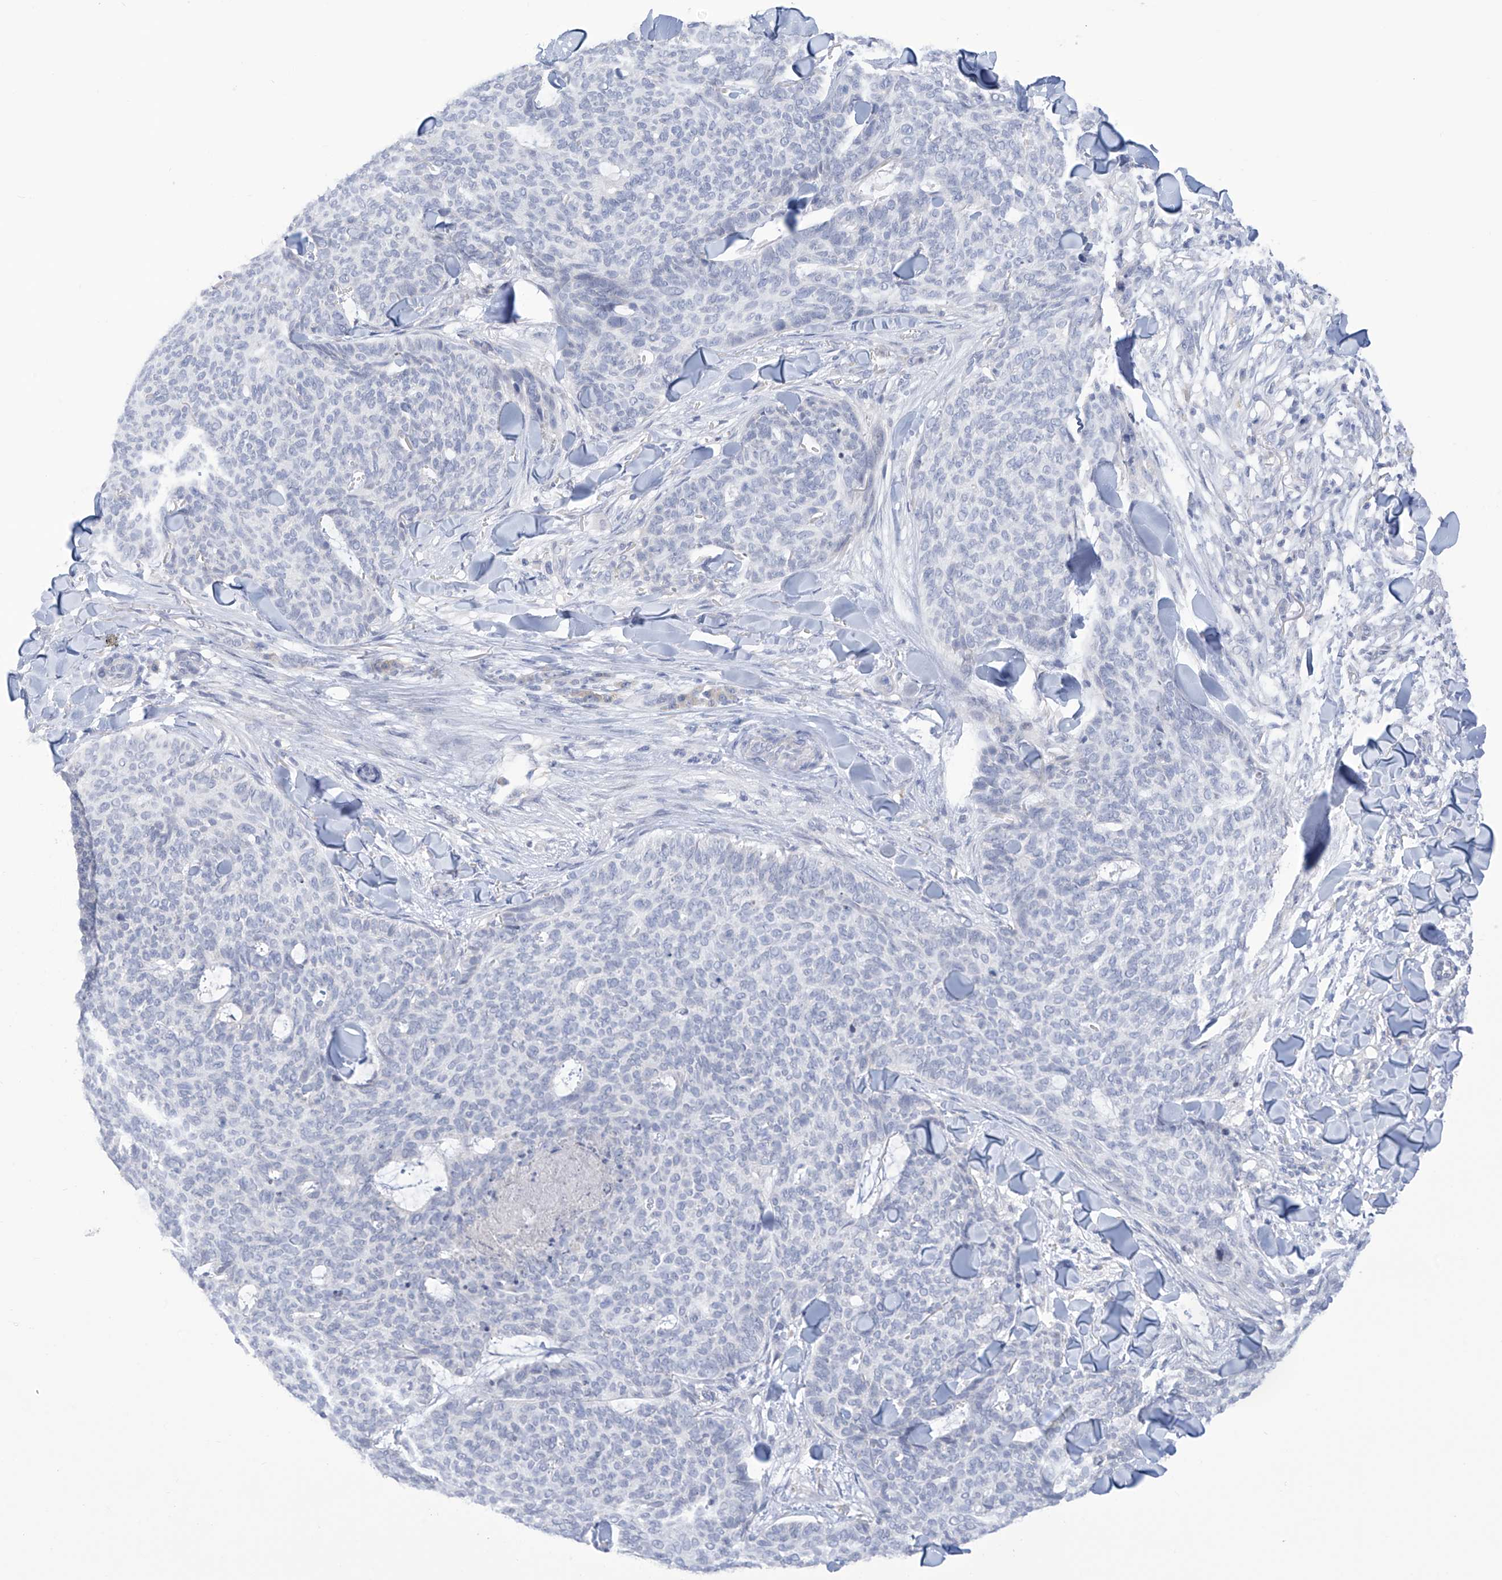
{"staining": {"intensity": "negative", "quantity": "none", "location": "none"}, "tissue": "skin cancer", "cell_type": "Tumor cells", "image_type": "cancer", "snomed": [{"axis": "morphology", "description": "Normal tissue, NOS"}, {"axis": "morphology", "description": "Basal cell carcinoma"}, {"axis": "topography", "description": "Skin"}], "caption": "Protein analysis of basal cell carcinoma (skin) exhibits no significant staining in tumor cells. Nuclei are stained in blue.", "gene": "IBA57", "patient": {"sex": "male", "age": 50}}